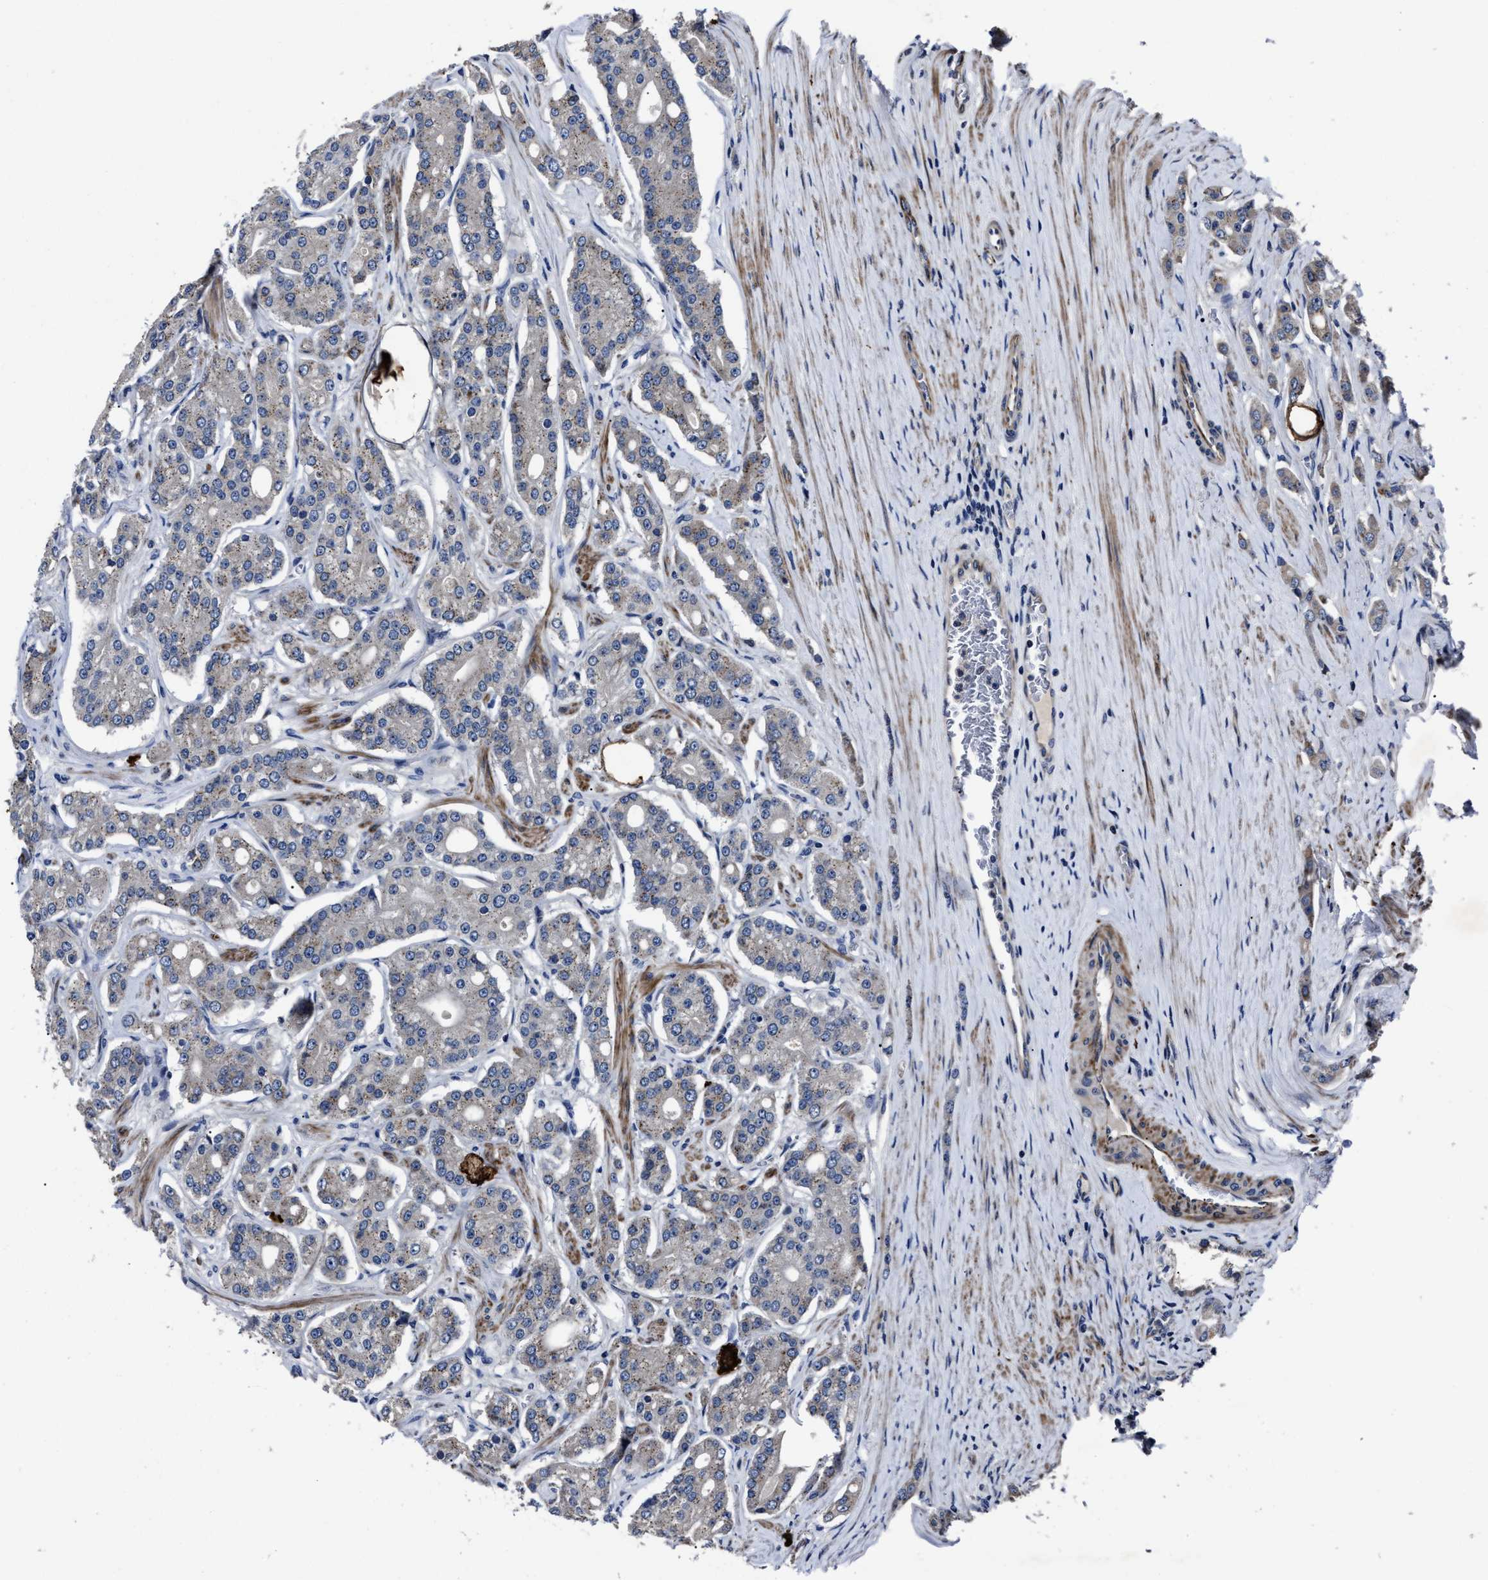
{"staining": {"intensity": "negative", "quantity": "none", "location": "none"}, "tissue": "prostate cancer", "cell_type": "Tumor cells", "image_type": "cancer", "snomed": [{"axis": "morphology", "description": "Adenocarcinoma, High grade"}, {"axis": "topography", "description": "Prostate"}], "caption": "DAB immunohistochemical staining of human high-grade adenocarcinoma (prostate) demonstrates no significant expression in tumor cells.", "gene": "RSBN1L", "patient": {"sex": "male", "age": 71}}